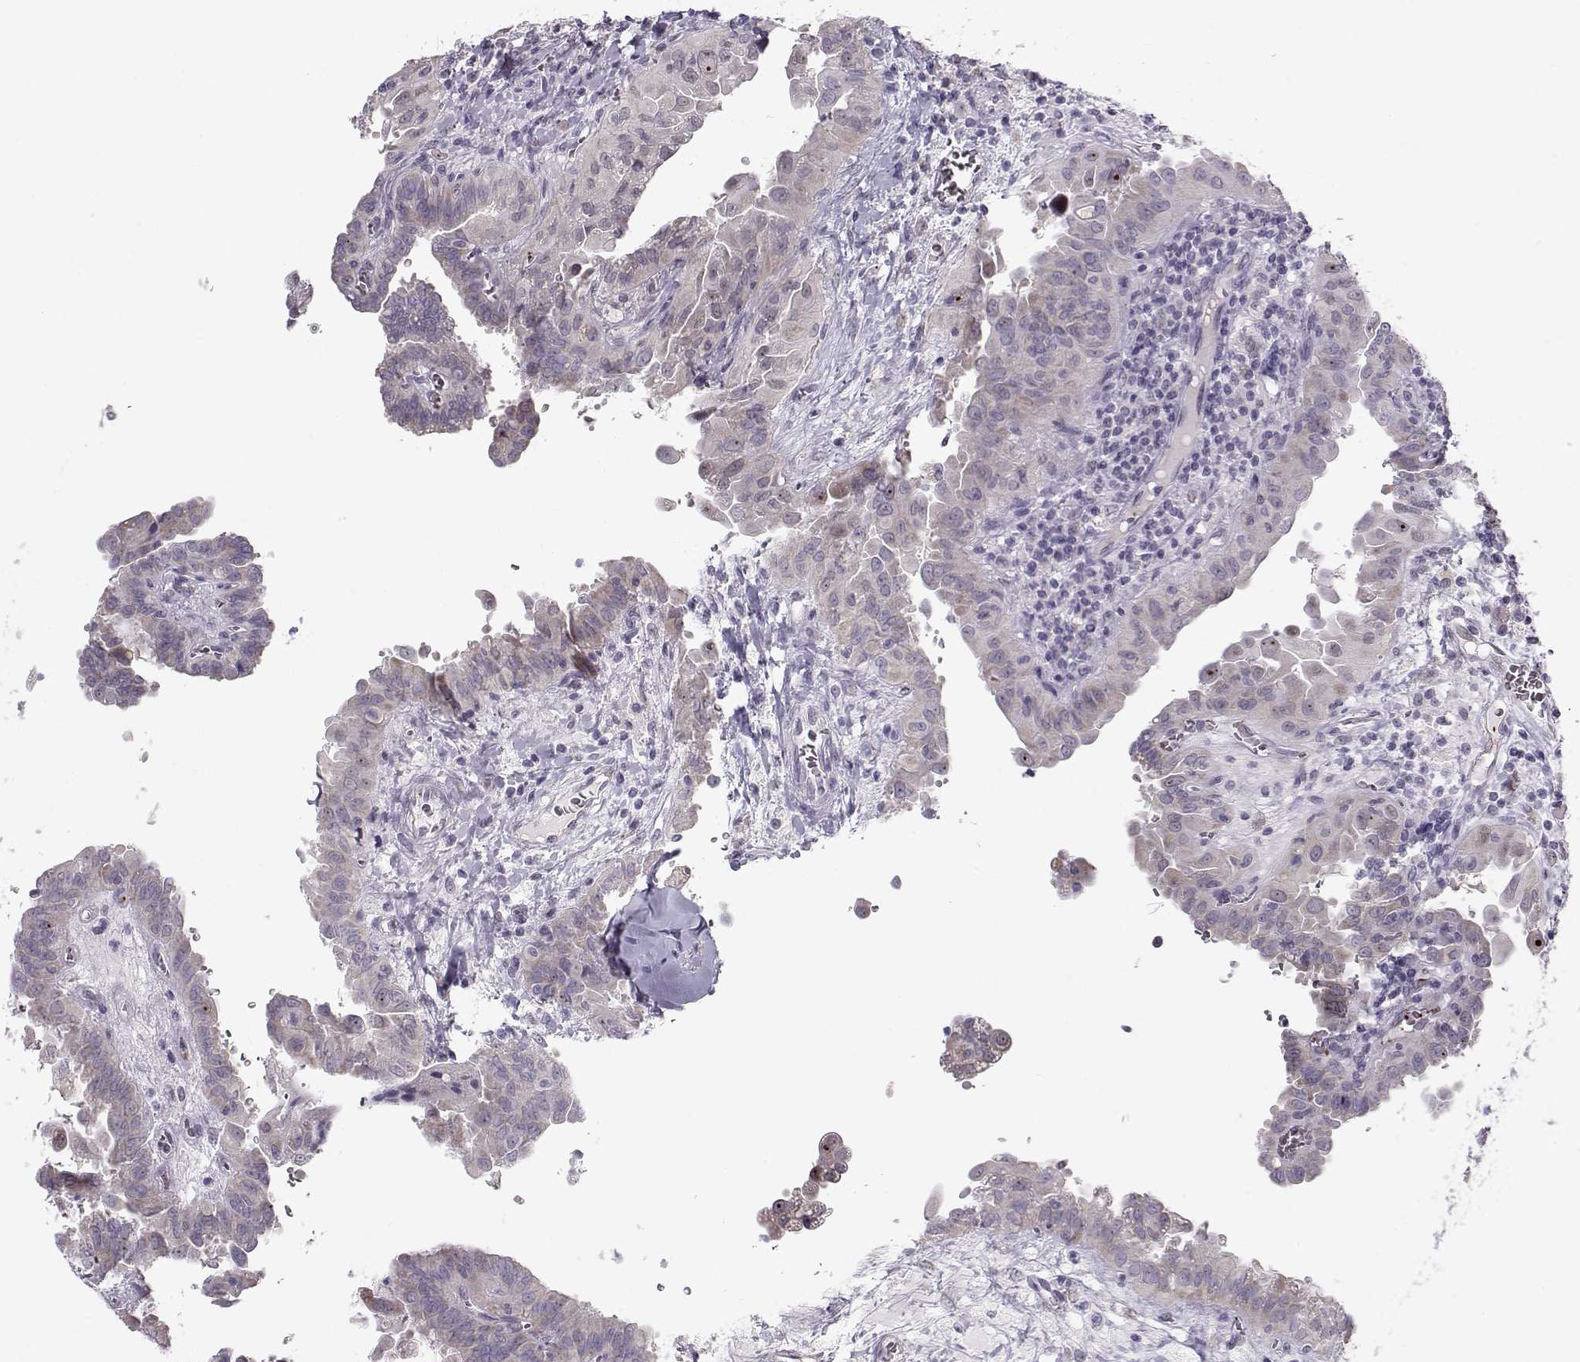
{"staining": {"intensity": "weak", "quantity": "<25%", "location": "cytoplasmic/membranous"}, "tissue": "thyroid cancer", "cell_type": "Tumor cells", "image_type": "cancer", "snomed": [{"axis": "morphology", "description": "Papillary adenocarcinoma, NOS"}, {"axis": "topography", "description": "Thyroid gland"}], "caption": "High magnification brightfield microscopy of thyroid cancer stained with DAB (brown) and counterstained with hematoxylin (blue): tumor cells show no significant staining.", "gene": "KLF17", "patient": {"sex": "female", "age": 37}}